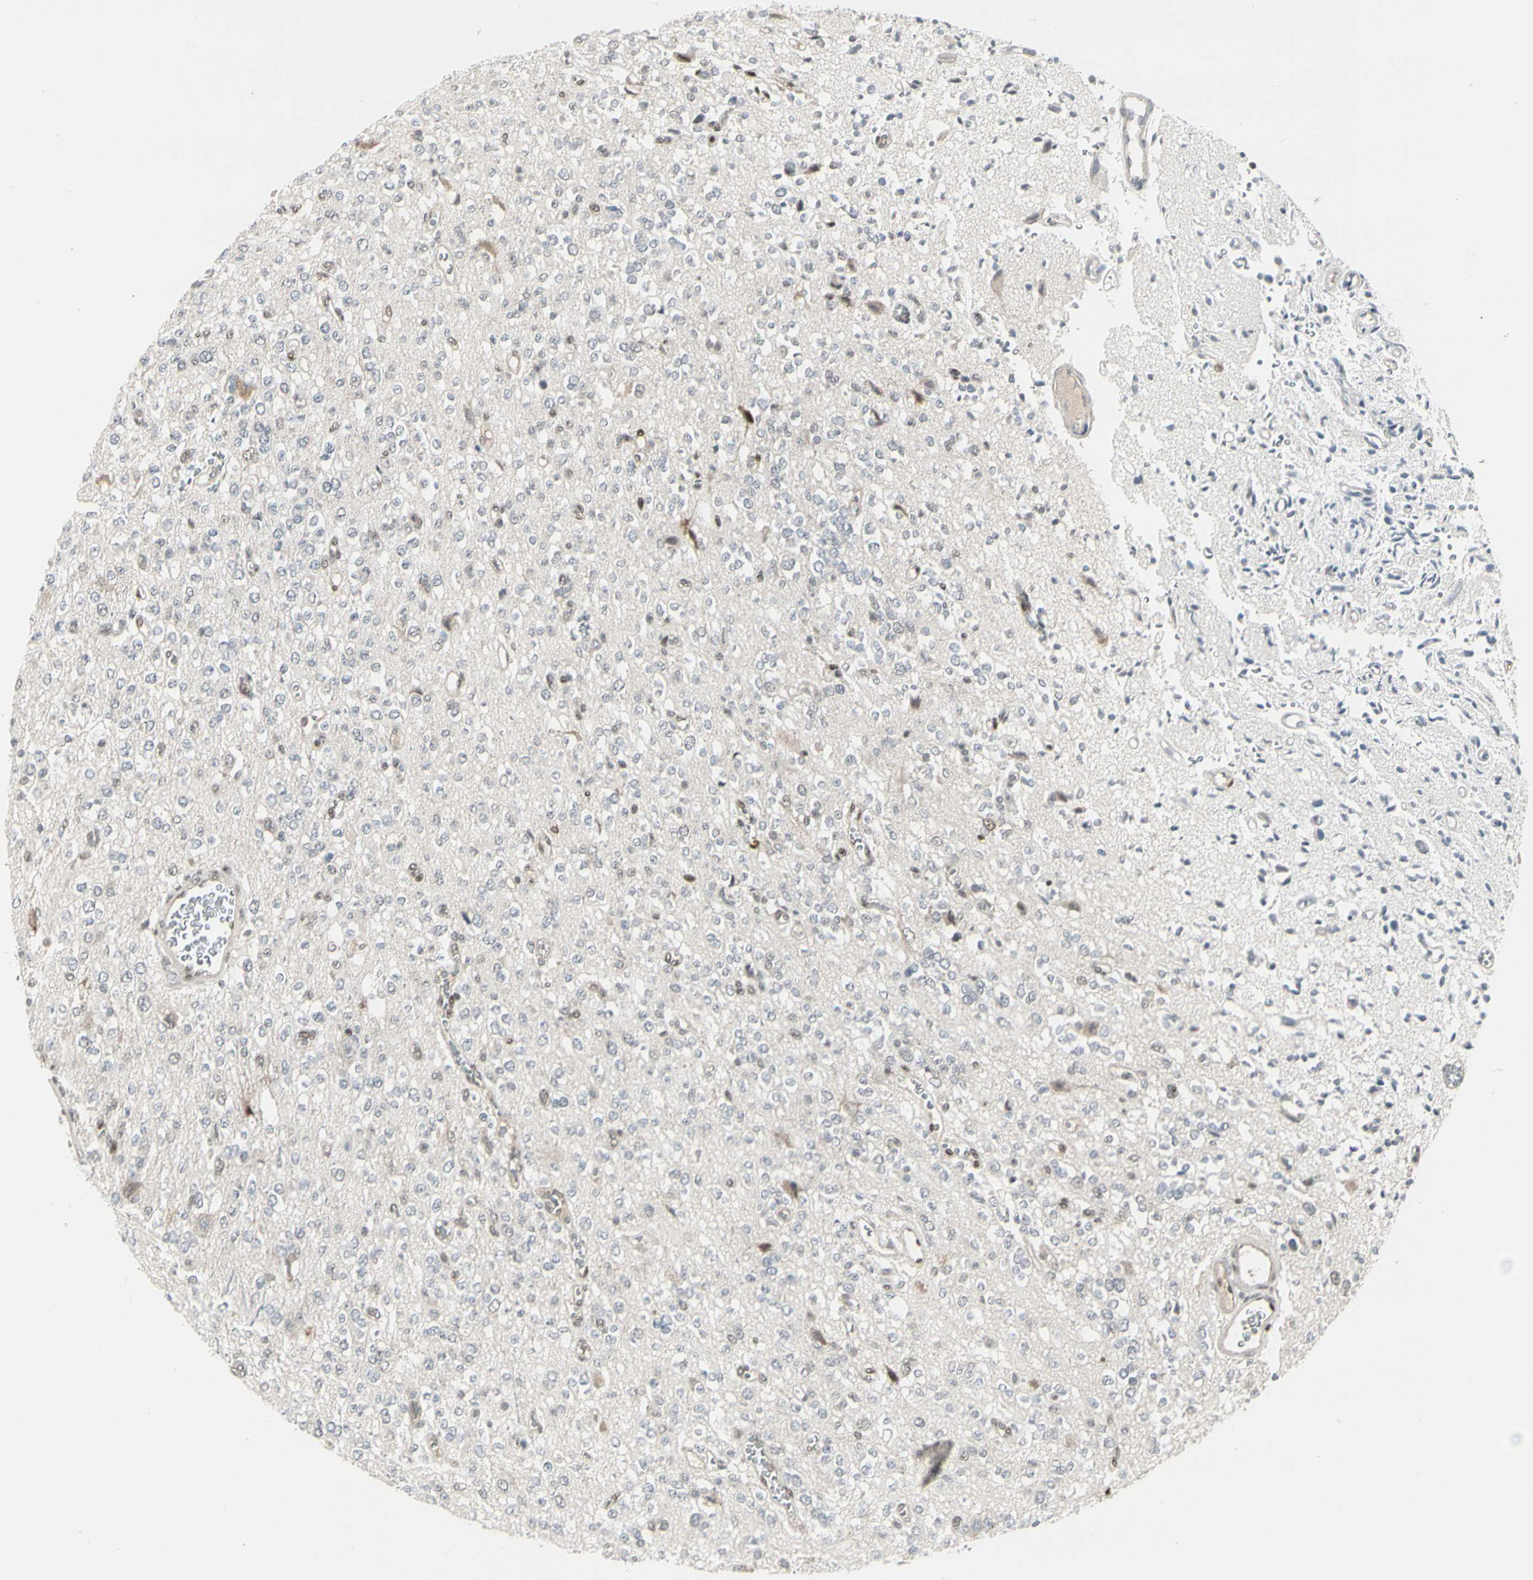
{"staining": {"intensity": "moderate", "quantity": "<25%", "location": "nuclear"}, "tissue": "glioma", "cell_type": "Tumor cells", "image_type": "cancer", "snomed": [{"axis": "morphology", "description": "Glioma, malignant, Low grade"}, {"axis": "topography", "description": "Brain"}], "caption": "Malignant glioma (low-grade) stained with IHC demonstrates moderate nuclear expression in approximately <25% of tumor cells.", "gene": "FOXJ2", "patient": {"sex": "male", "age": 38}}